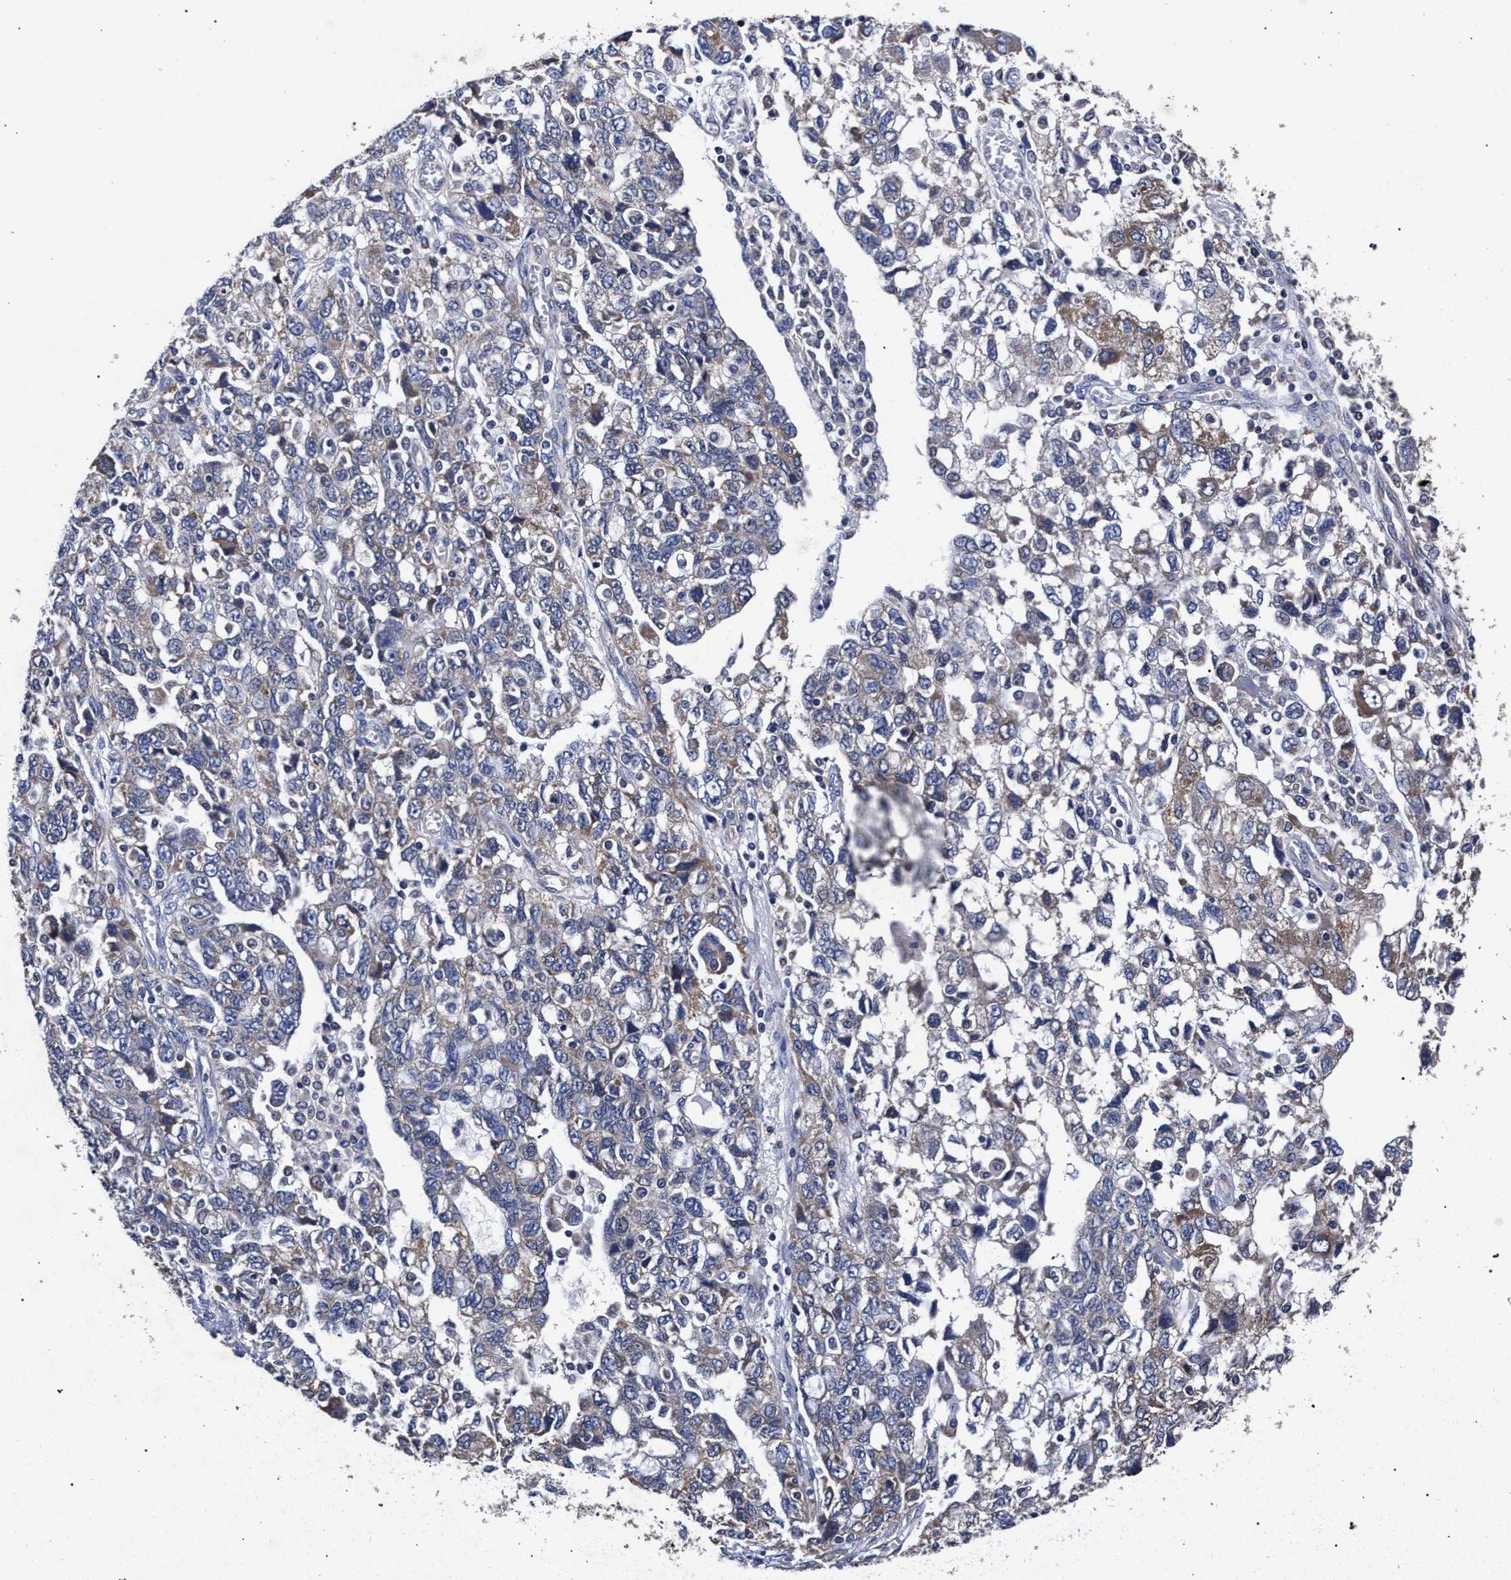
{"staining": {"intensity": "moderate", "quantity": "<25%", "location": "cytoplasmic/membranous"}, "tissue": "ovarian cancer", "cell_type": "Tumor cells", "image_type": "cancer", "snomed": [{"axis": "morphology", "description": "Carcinoma, NOS"}, {"axis": "morphology", "description": "Cystadenocarcinoma, serous, NOS"}, {"axis": "topography", "description": "Ovary"}], "caption": "An image showing moderate cytoplasmic/membranous positivity in about <25% of tumor cells in ovarian cancer, as visualized by brown immunohistochemical staining.", "gene": "CFAP95", "patient": {"sex": "female", "age": 69}}